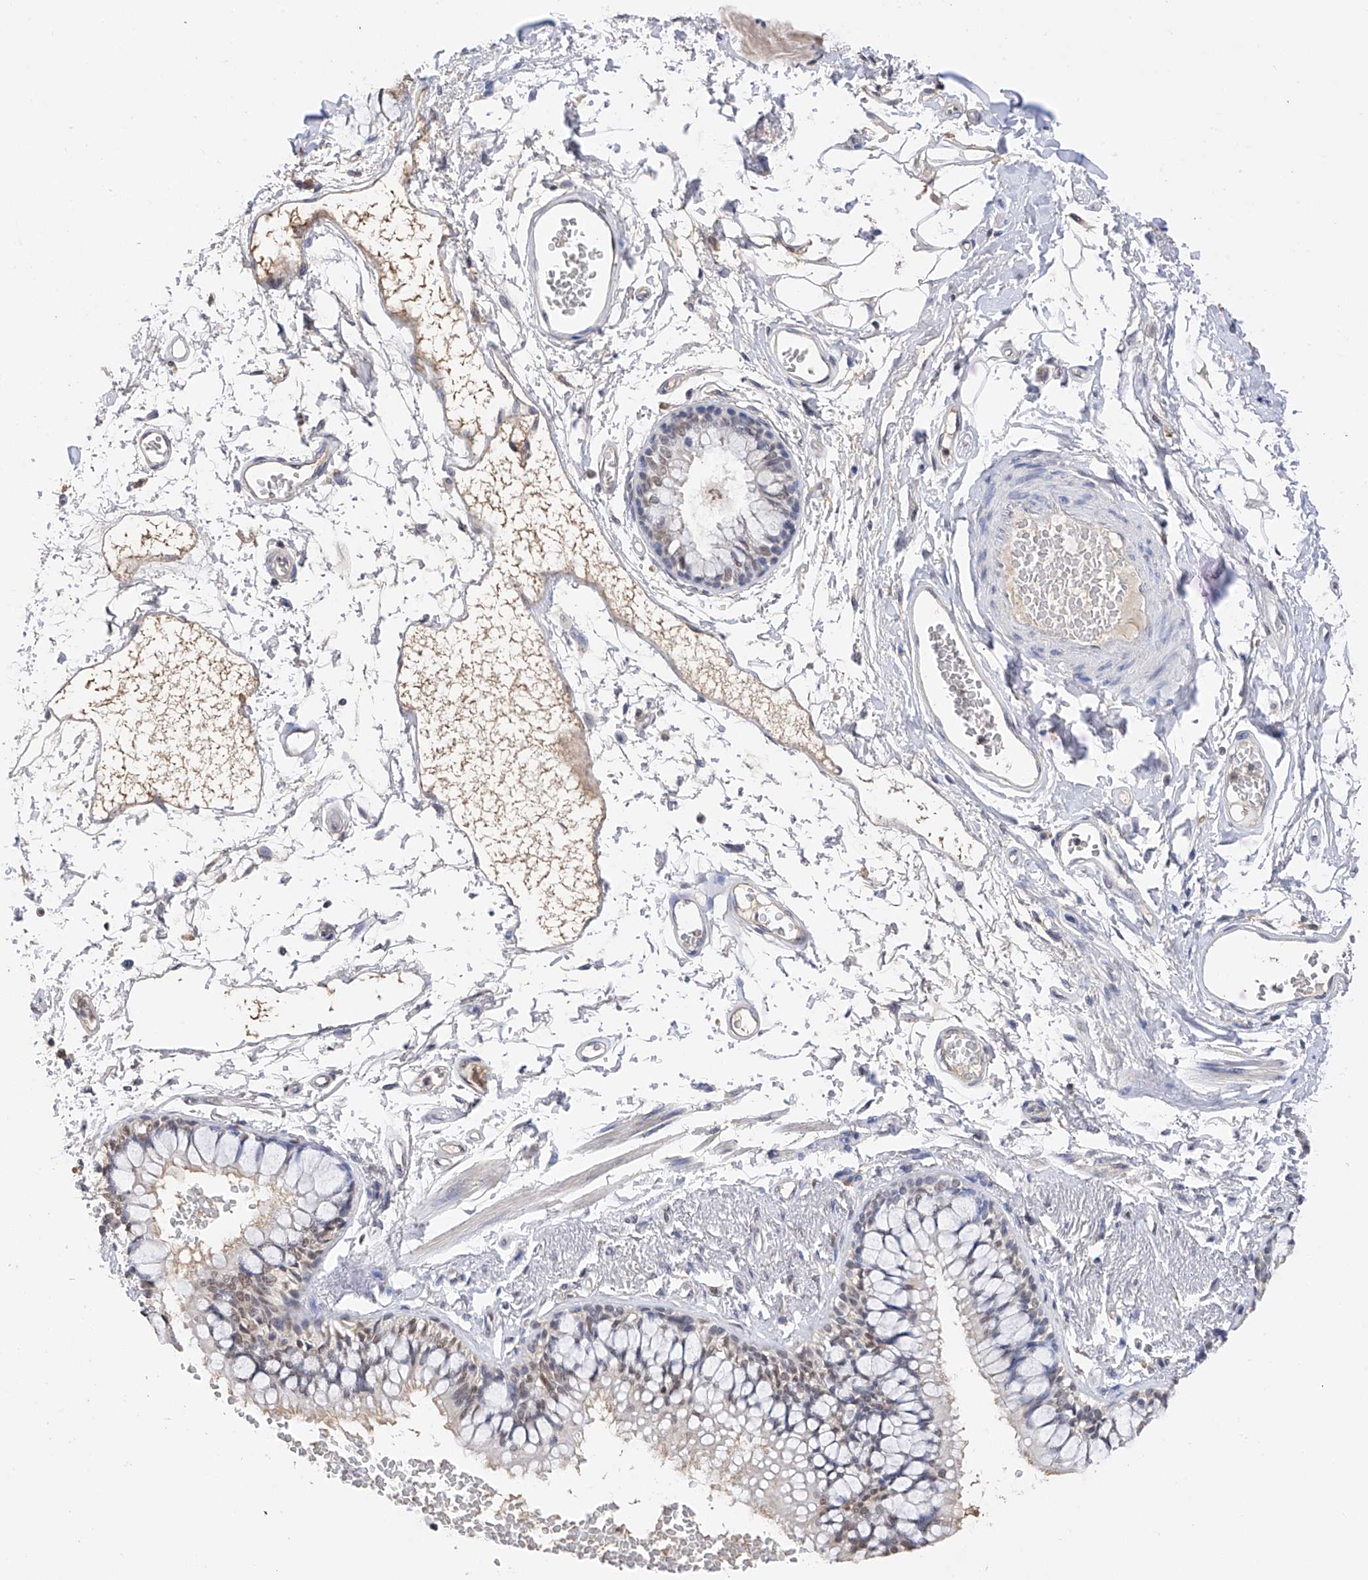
{"staining": {"intensity": "weak", "quantity": "<25%", "location": "nuclear"}, "tissue": "bronchus", "cell_type": "Respiratory epithelial cells", "image_type": "normal", "snomed": [{"axis": "morphology", "description": "Normal tissue, NOS"}, {"axis": "topography", "description": "Cartilage tissue"}, {"axis": "topography", "description": "Bronchus"}], "caption": "Immunohistochemistry (IHC) of normal bronchus exhibits no expression in respiratory epithelial cells. (Brightfield microscopy of DAB (3,3'-diaminobenzidine) immunohistochemistry at high magnification).", "gene": "DMAP1", "patient": {"sex": "female", "age": 73}}